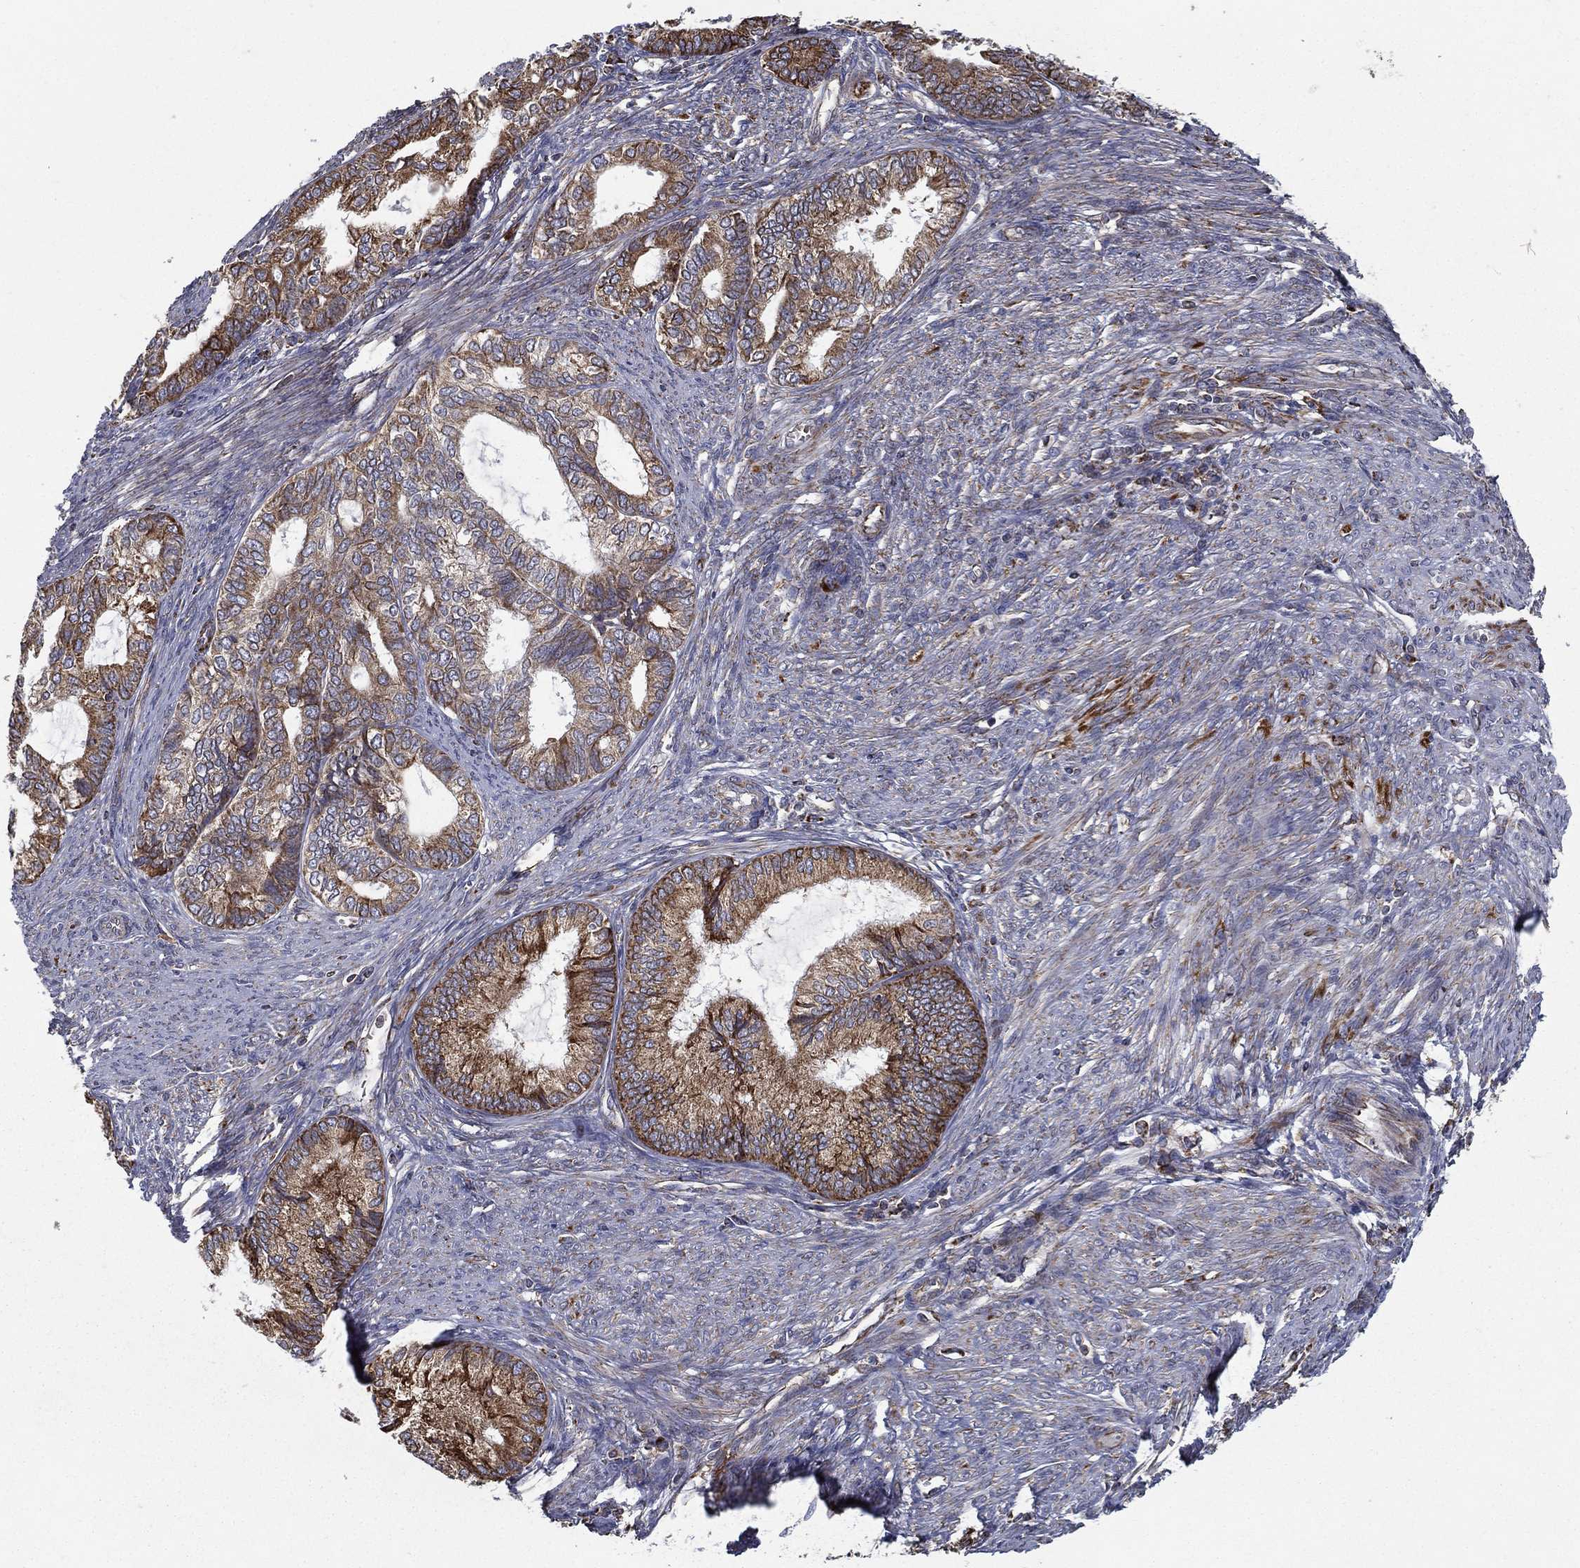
{"staining": {"intensity": "moderate", "quantity": ">75%", "location": "cytoplasmic/membranous"}, "tissue": "endometrial cancer", "cell_type": "Tumor cells", "image_type": "cancer", "snomed": [{"axis": "morphology", "description": "Adenocarcinoma, NOS"}, {"axis": "topography", "description": "Endometrium"}], "caption": "The photomicrograph exhibits staining of adenocarcinoma (endometrial), revealing moderate cytoplasmic/membranous protein expression (brown color) within tumor cells.", "gene": "MT-CYB", "patient": {"sex": "female", "age": 86}}